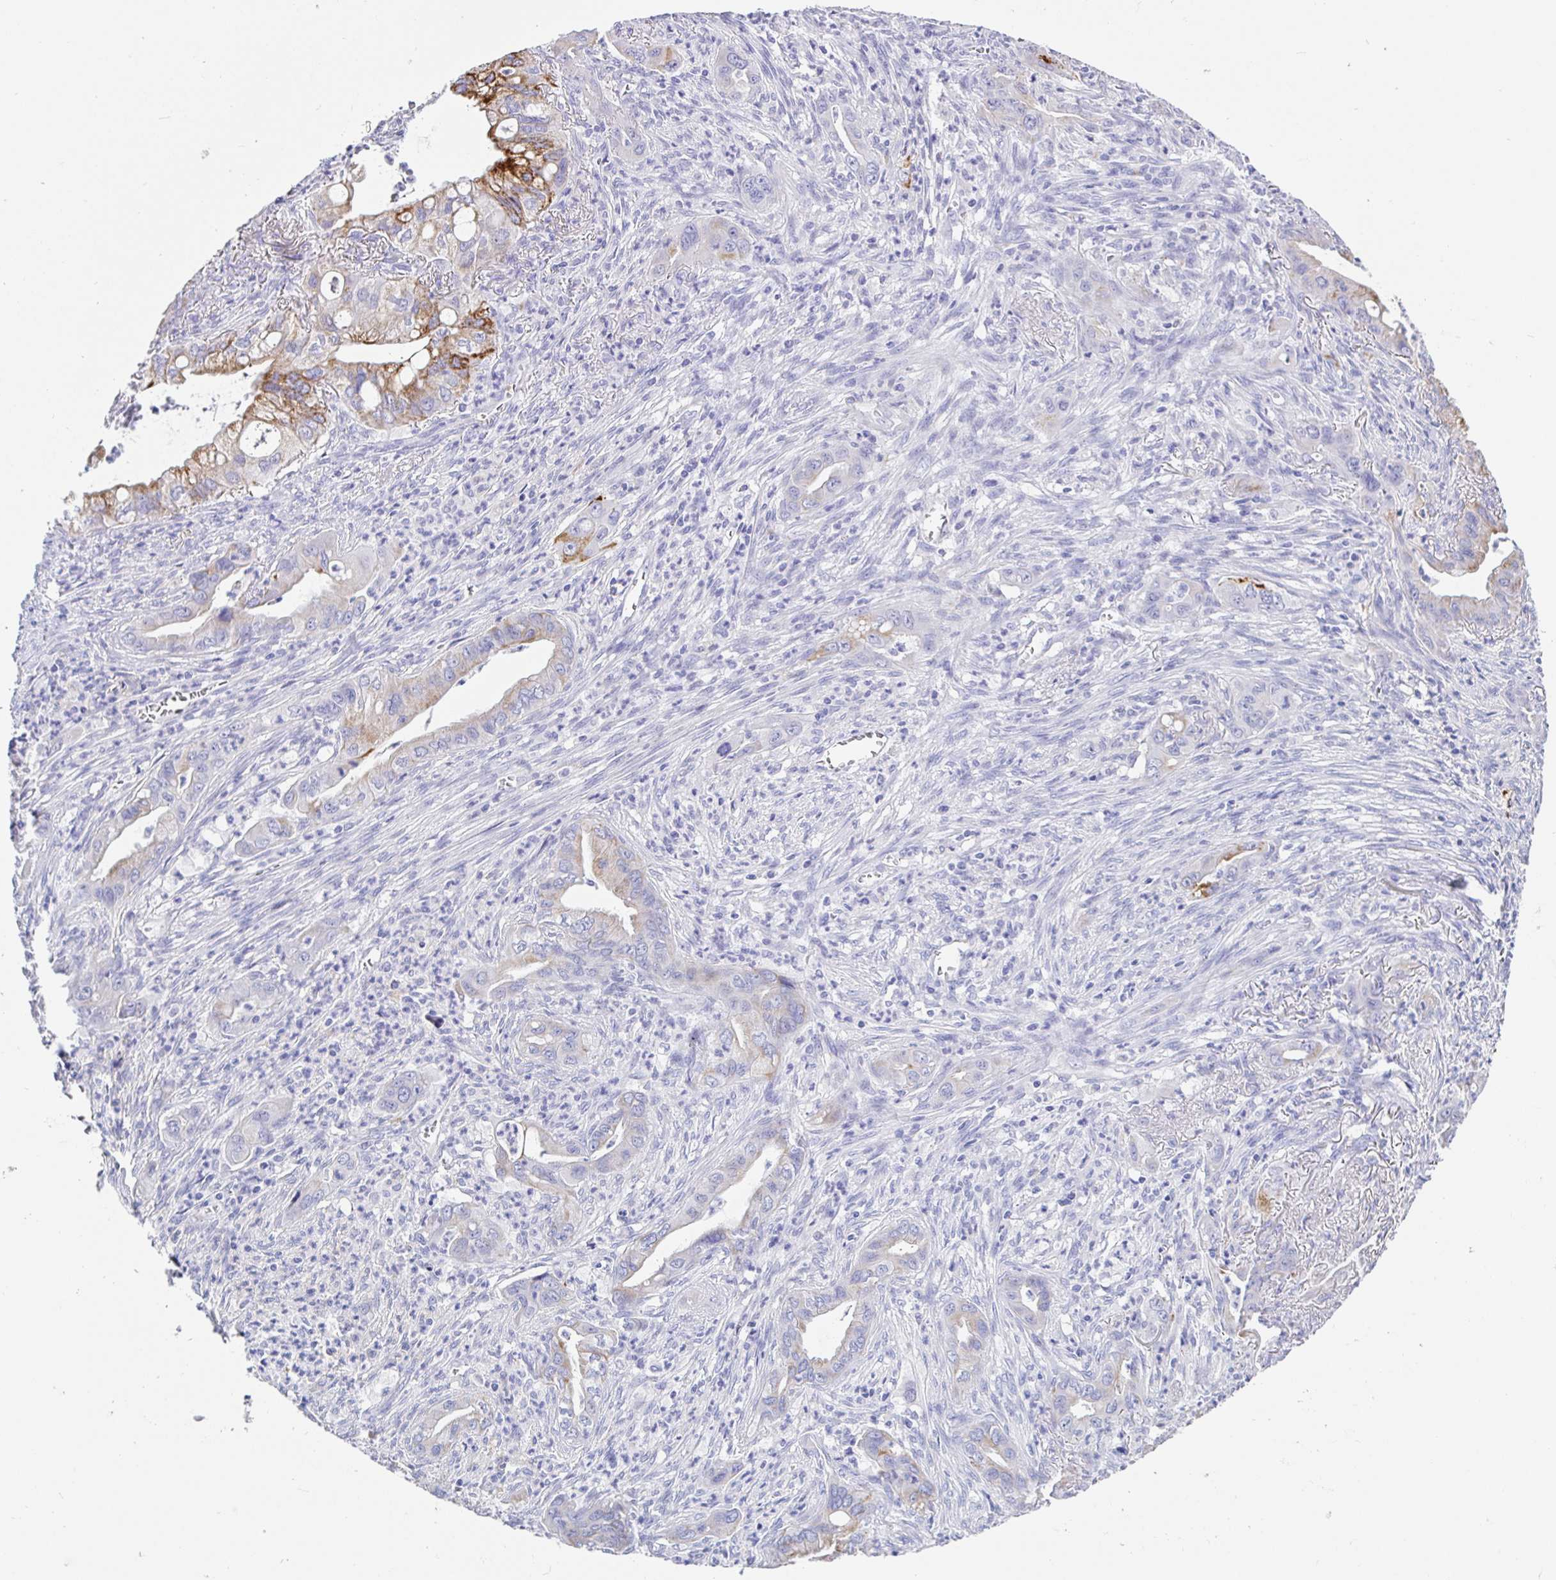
{"staining": {"intensity": "strong", "quantity": "25%-75%", "location": "cytoplasmic/membranous"}, "tissue": "lung cancer", "cell_type": "Tumor cells", "image_type": "cancer", "snomed": [{"axis": "morphology", "description": "Adenocarcinoma, NOS"}, {"axis": "topography", "description": "Lung"}], "caption": "Human lung cancer (adenocarcinoma) stained with a brown dye reveals strong cytoplasmic/membranous positive expression in about 25%-75% of tumor cells.", "gene": "MAOA", "patient": {"sex": "male", "age": 65}}